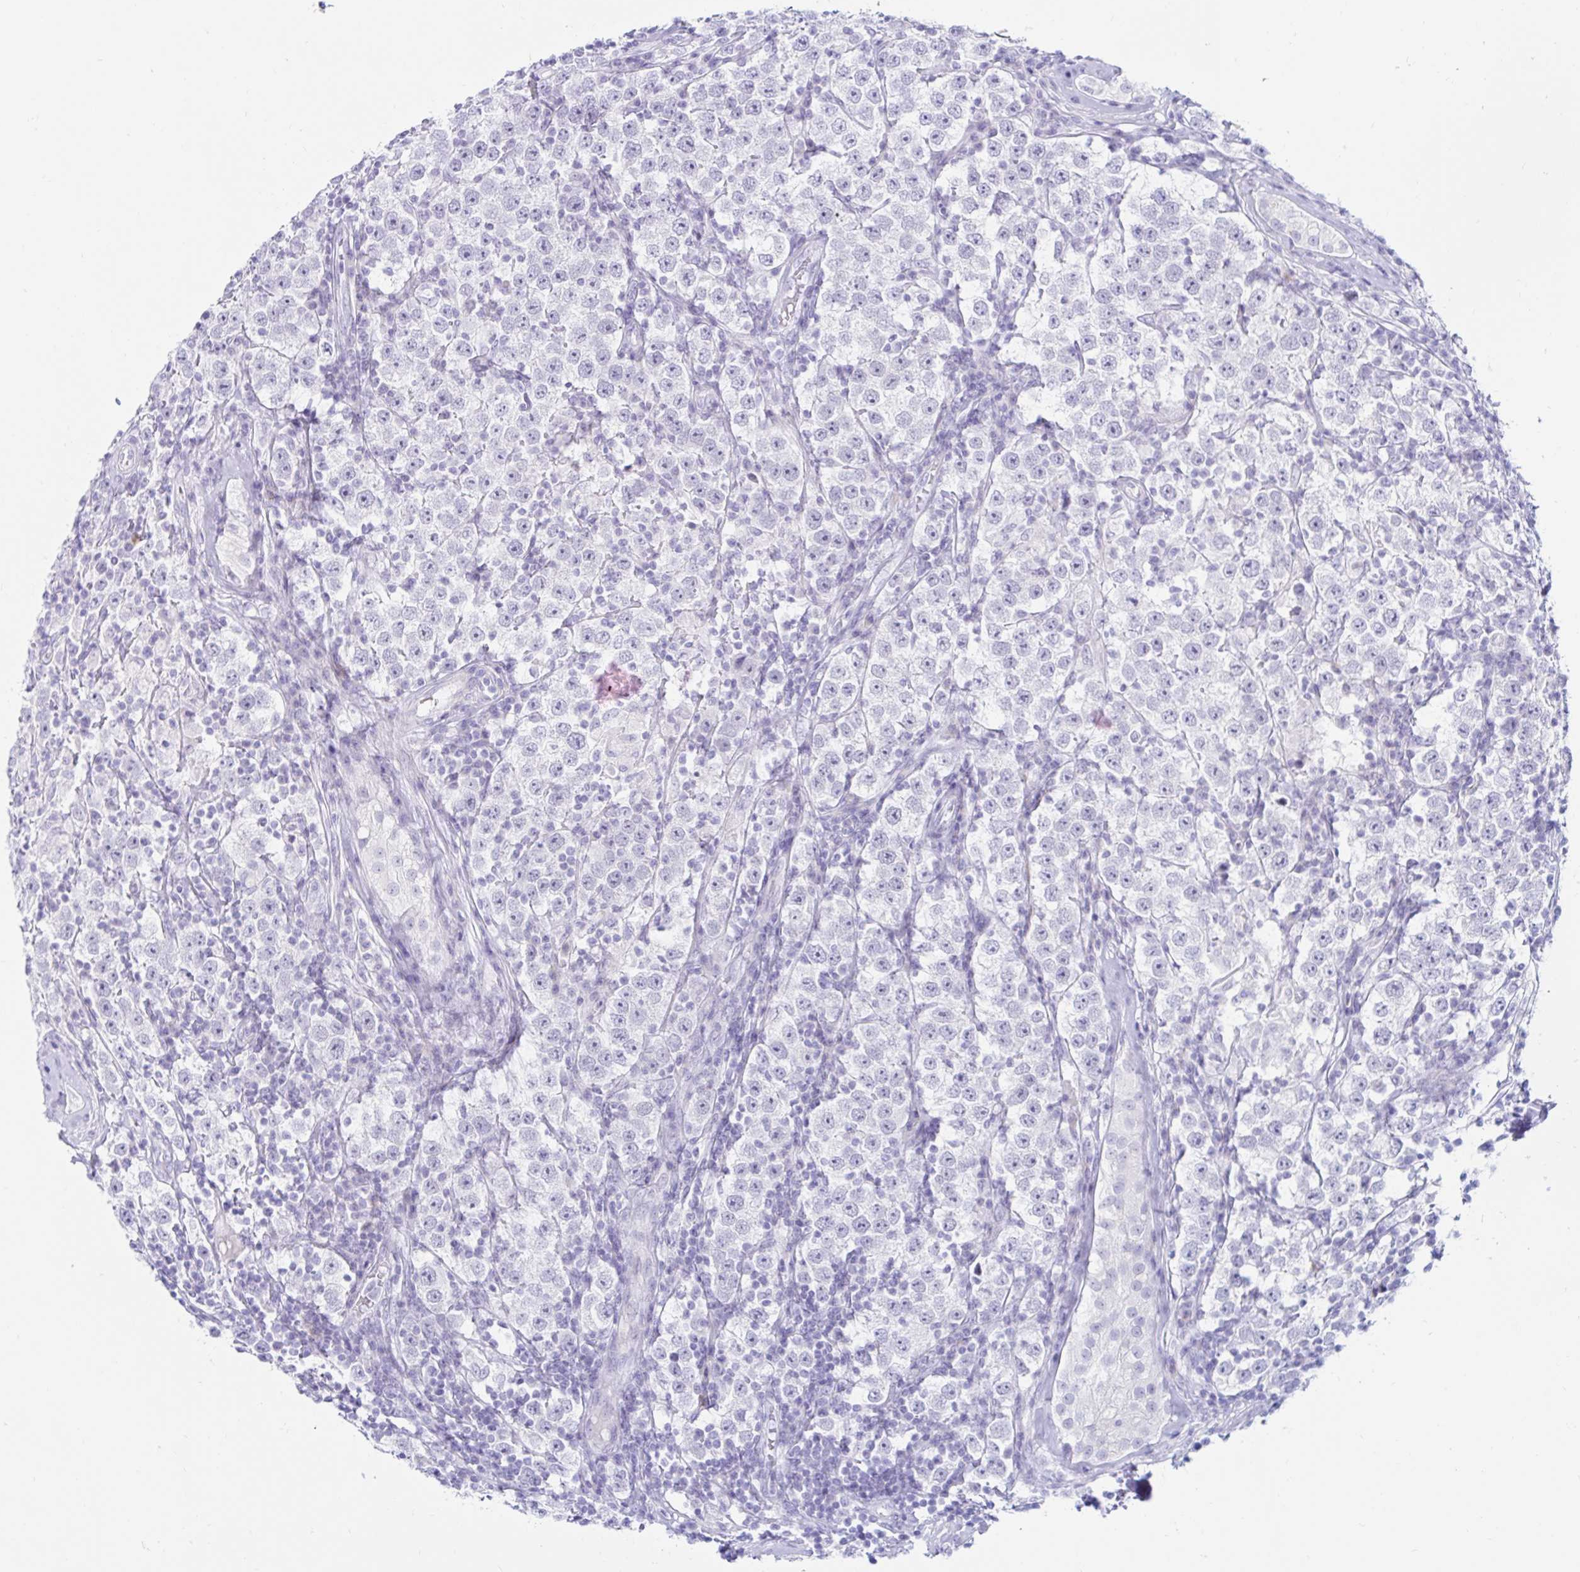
{"staining": {"intensity": "negative", "quantity": "none", "location": "none"}, "tissue": "urothelial cancer", "cell_type": "Tumor cells", "image_type": "cancer", "snomed": [{"axis": "morphology", "description": "Normal tissue, NOS"}, {"axis": "morphology", "description": "Urothelial carcinoma, High grade"}, {"axis": "morphology", "description": "Seminoma, NOS"}, {"axis": "morphology", "description": "Carcinoma, Embryonal, NOS"}, {"axis": "topography", "description": "Urinary bladder"}, {"axis": "topography", "description": "Testis"}], "caption": "Seminoma was stained to show a protein in brown. There is no significant expression in tumor cells. (DAB (3,3'-diaminobenzidine) IHC, high magnification).", "gene": "BEST1", "patient": {"sex": "male", "age": 41}}